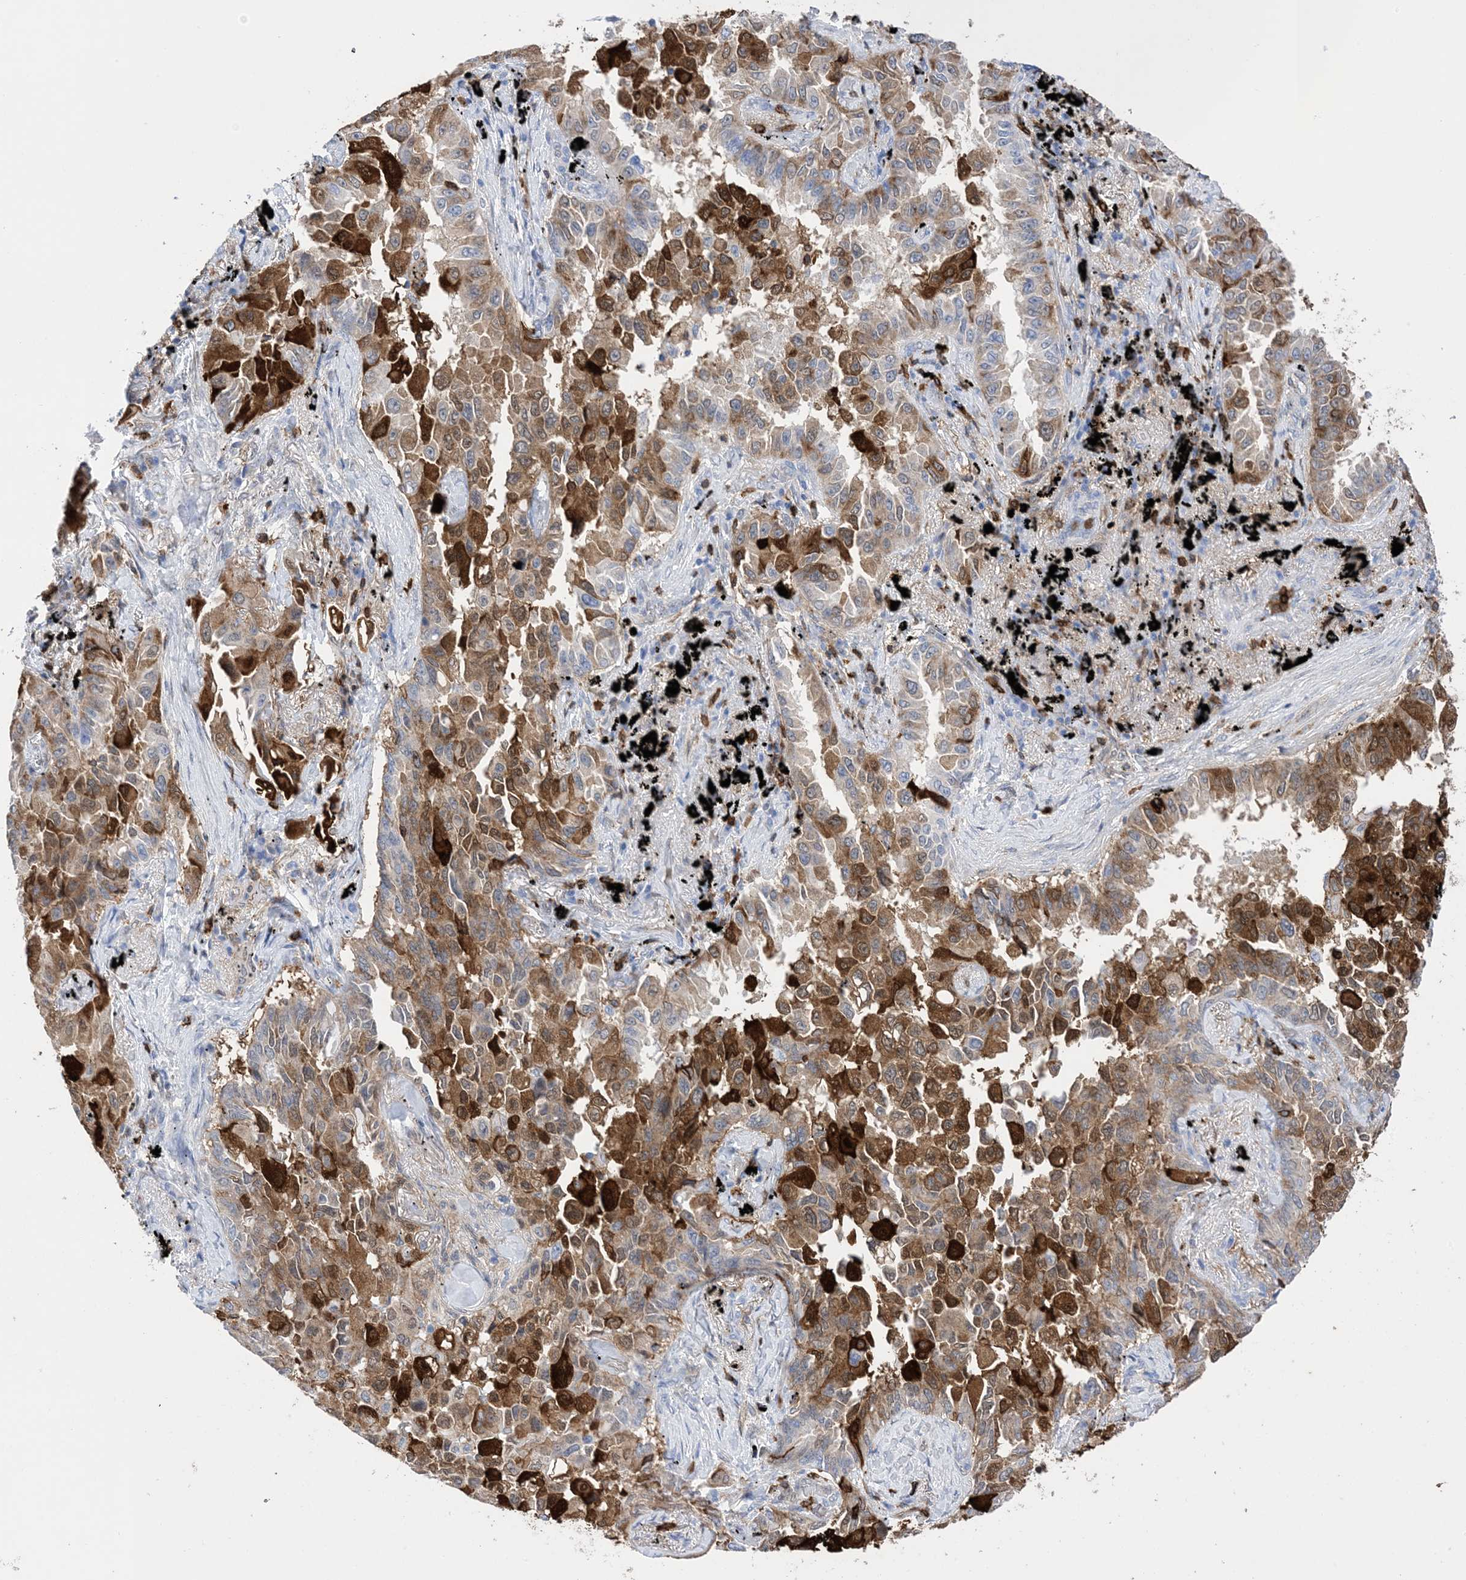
{"staining": {"intensity": "moderate", "quantity": ">75%", "location": "cytoplasmic/membranous"}, "tissue": "lung cancer", "cell_type": "Tumor cells", "image_type": "cancer", "snomed": [{"axis": "morphology", "description": "Adenocarcinoma, NOS"}, {"axis": "topography", "description": "Lung"}], "caption": "Lung cancer stained for a protein reveals moderate cytoplasmic/membranous positivity in tumor cells.", "gene": "ANXA1", "patient": {"sex": "female", "age": 67}}